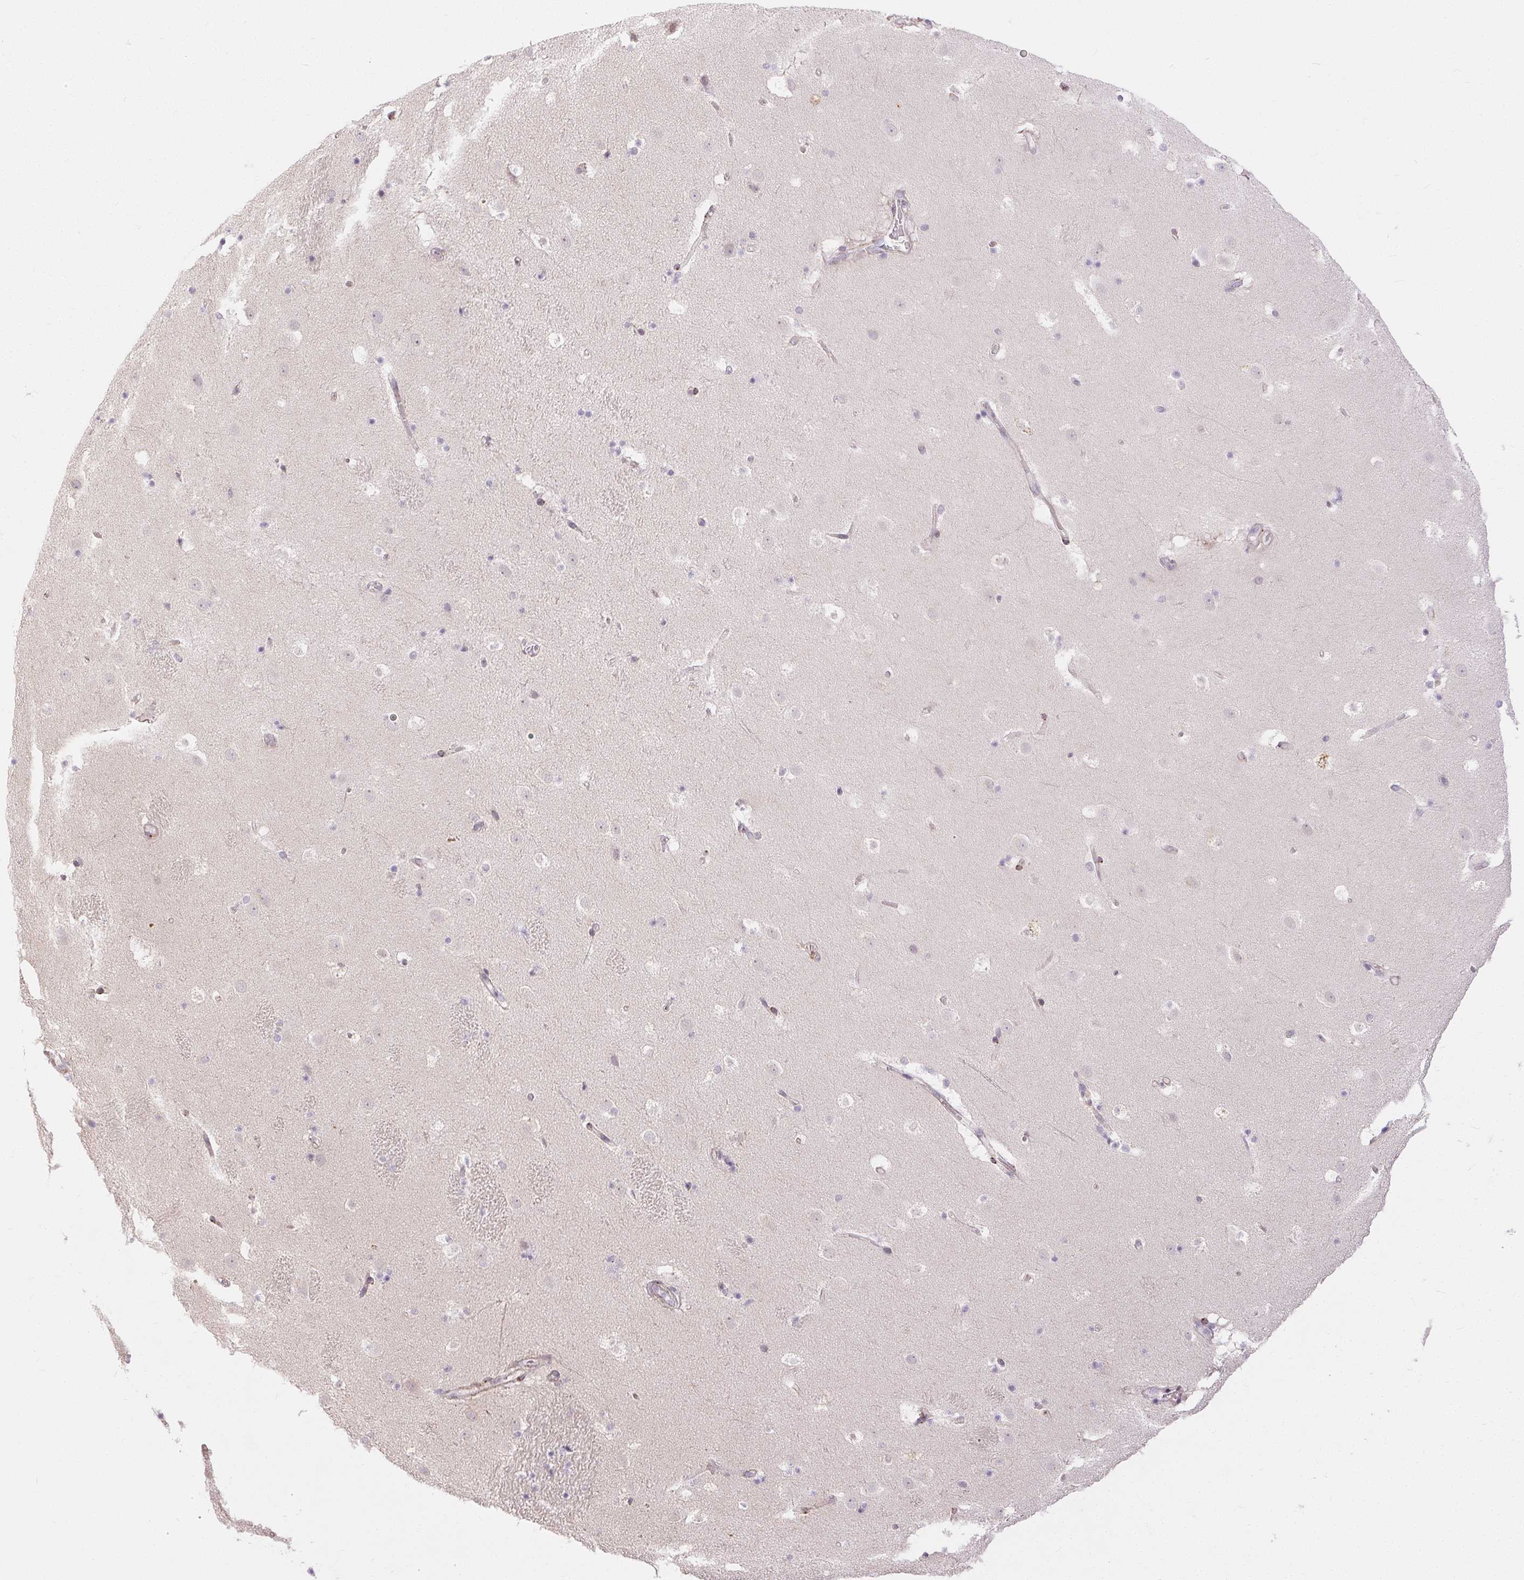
{"staining": {"intensity": "negative", "quantity": "none", "location": "none"}, "tissue": "caudate", "cell_type": "Glial cells", "image_type": "normal", "snomed": [{"axis": "morphology", "description": "Normal tissue, NOS"}, {"axis": "topography", "description": "Lateral ventricle wall"}], "caption": "Immunohistochemical staining of normal caudate shows no significant expression in glial cells.", "gene": "RPGRIP1", "patient": {"sex": "male", "age": 37}}